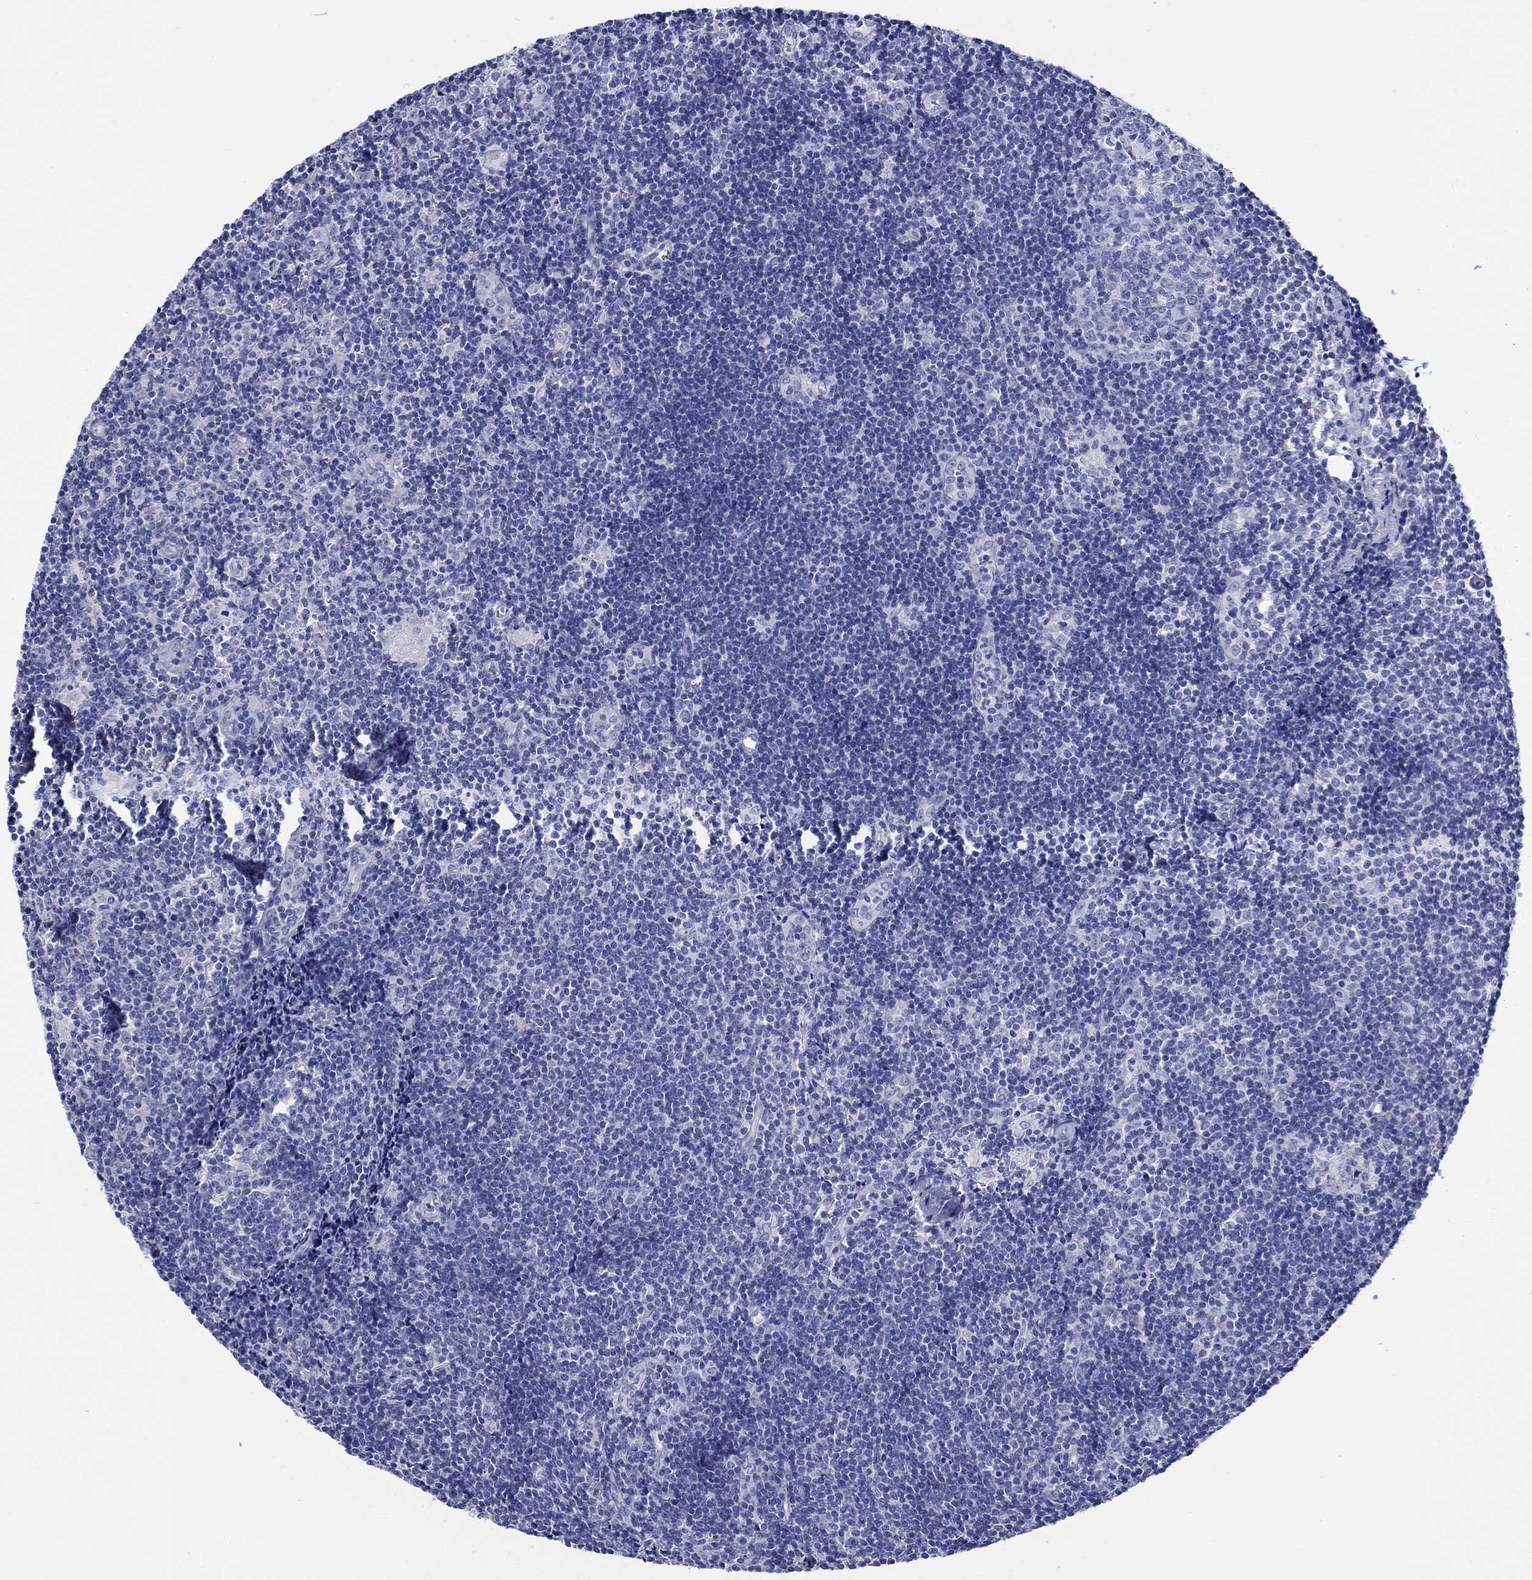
{"staining": {"intensity": "negative", "quantity": "none", "location": "none"}, "tissue": "lymph node", "cell_type": "Germinal center cells", "image_type": "normal", "snomed": [{"axis": "morphology", "description": "Normal tissue, NOS"}, {"axis": "topography", "description": "Lymph node"}], "caption": "An immunohistochemistry (IHC) image of normal lymph node is shown. There is no staining in germinal center cells of lymph node. Nuclei are stained in blue.", "gene": "CRYGS", "patient": {"sex": "female", "age": 52}}